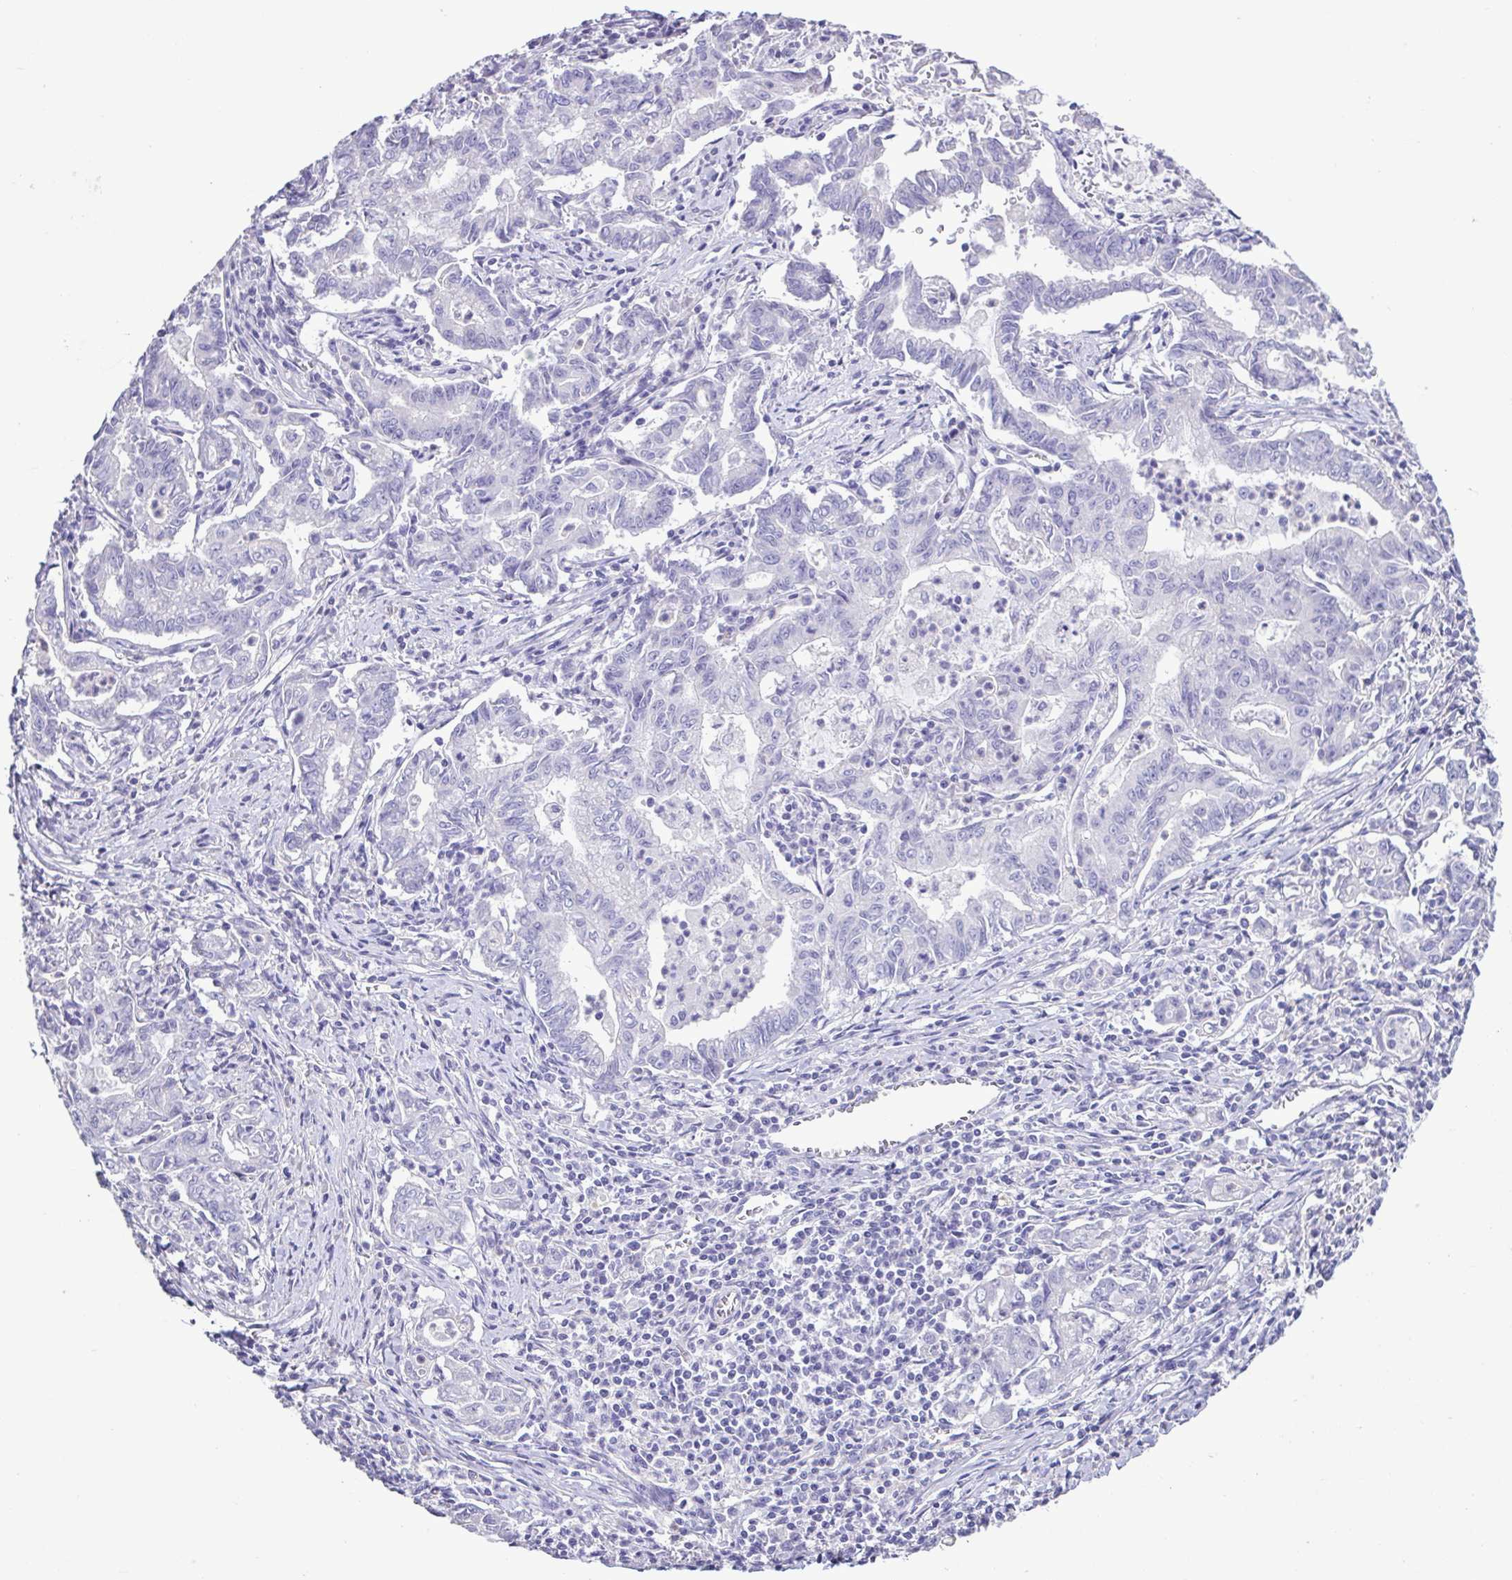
{"staining": {"intensity": "negative", "quantity": "none", "location": "none"}, "tissue": "stomach cancer", "cell_type": "Tumor cells", "image_type": "cancer", "snomed": [{"axis": "morphology", "description": "Adenocarcinoma, NOS"}, {"axis": "topography", "description": "Stomach, upper"}], "caption": "The immunohistochemistry (IHC) micrograph has no significant expression in tumor cells of stomach adenocarcinoma tissue.", "gene": "PLA2G4E", "patient": {"sex": "female", "age": 79}}